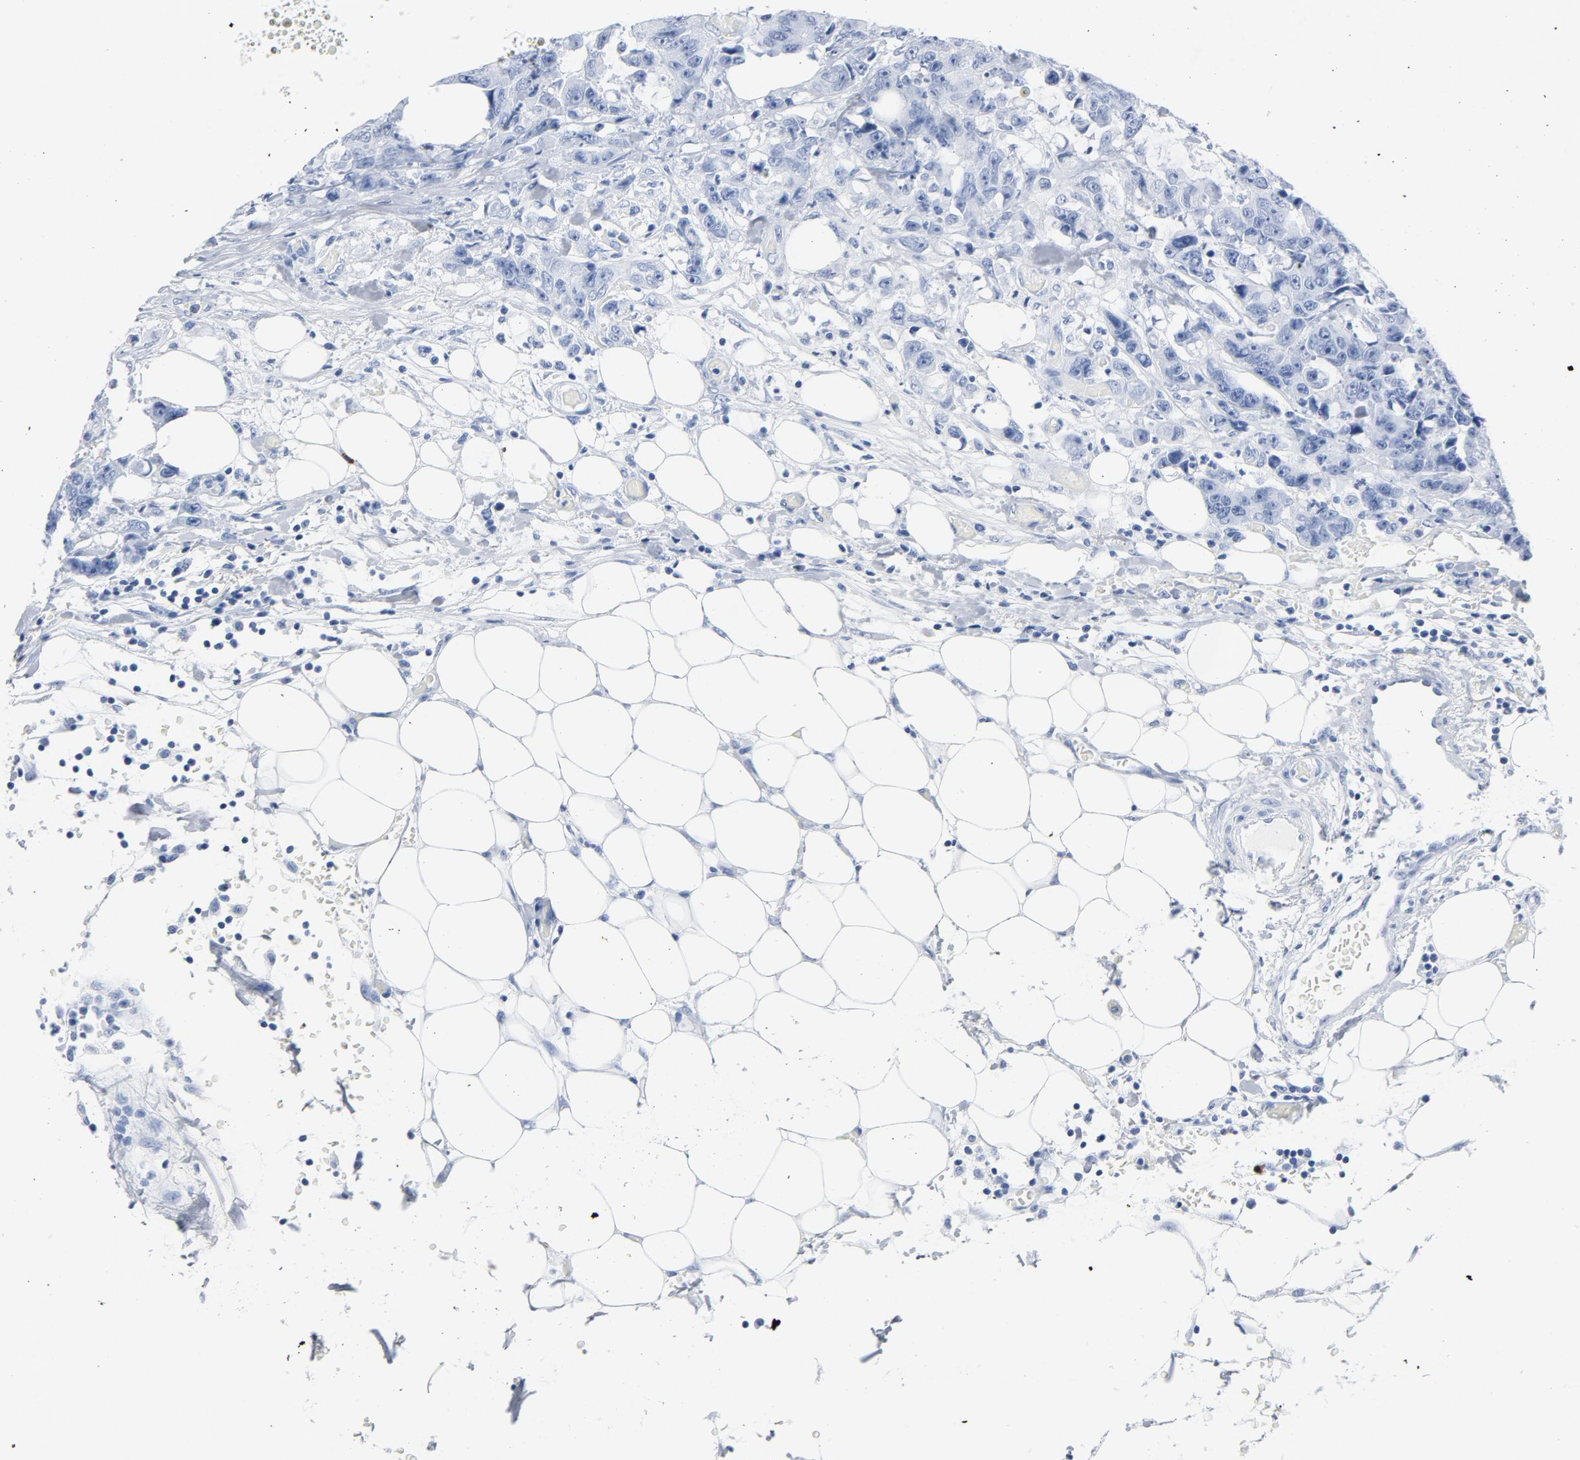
{"staining": {"intensity": "negative", "quantity": "none", "location": "none"}, "tissue": "colorectal cancer", "cell_type": "Tumor cells", "image_type": "cancer", "snomed": [{"axis": "morphology", "description": "Adenocarcinoma, NOS"}, {"axis": "topography", "description": "Colon"}], "caption": "Colorectal adenocarcinoma stained for a protein using IHC exhibits no positivity tumor cells.", "gene": "PTPRB", "patient": {"sex": "female", "age": 86}}